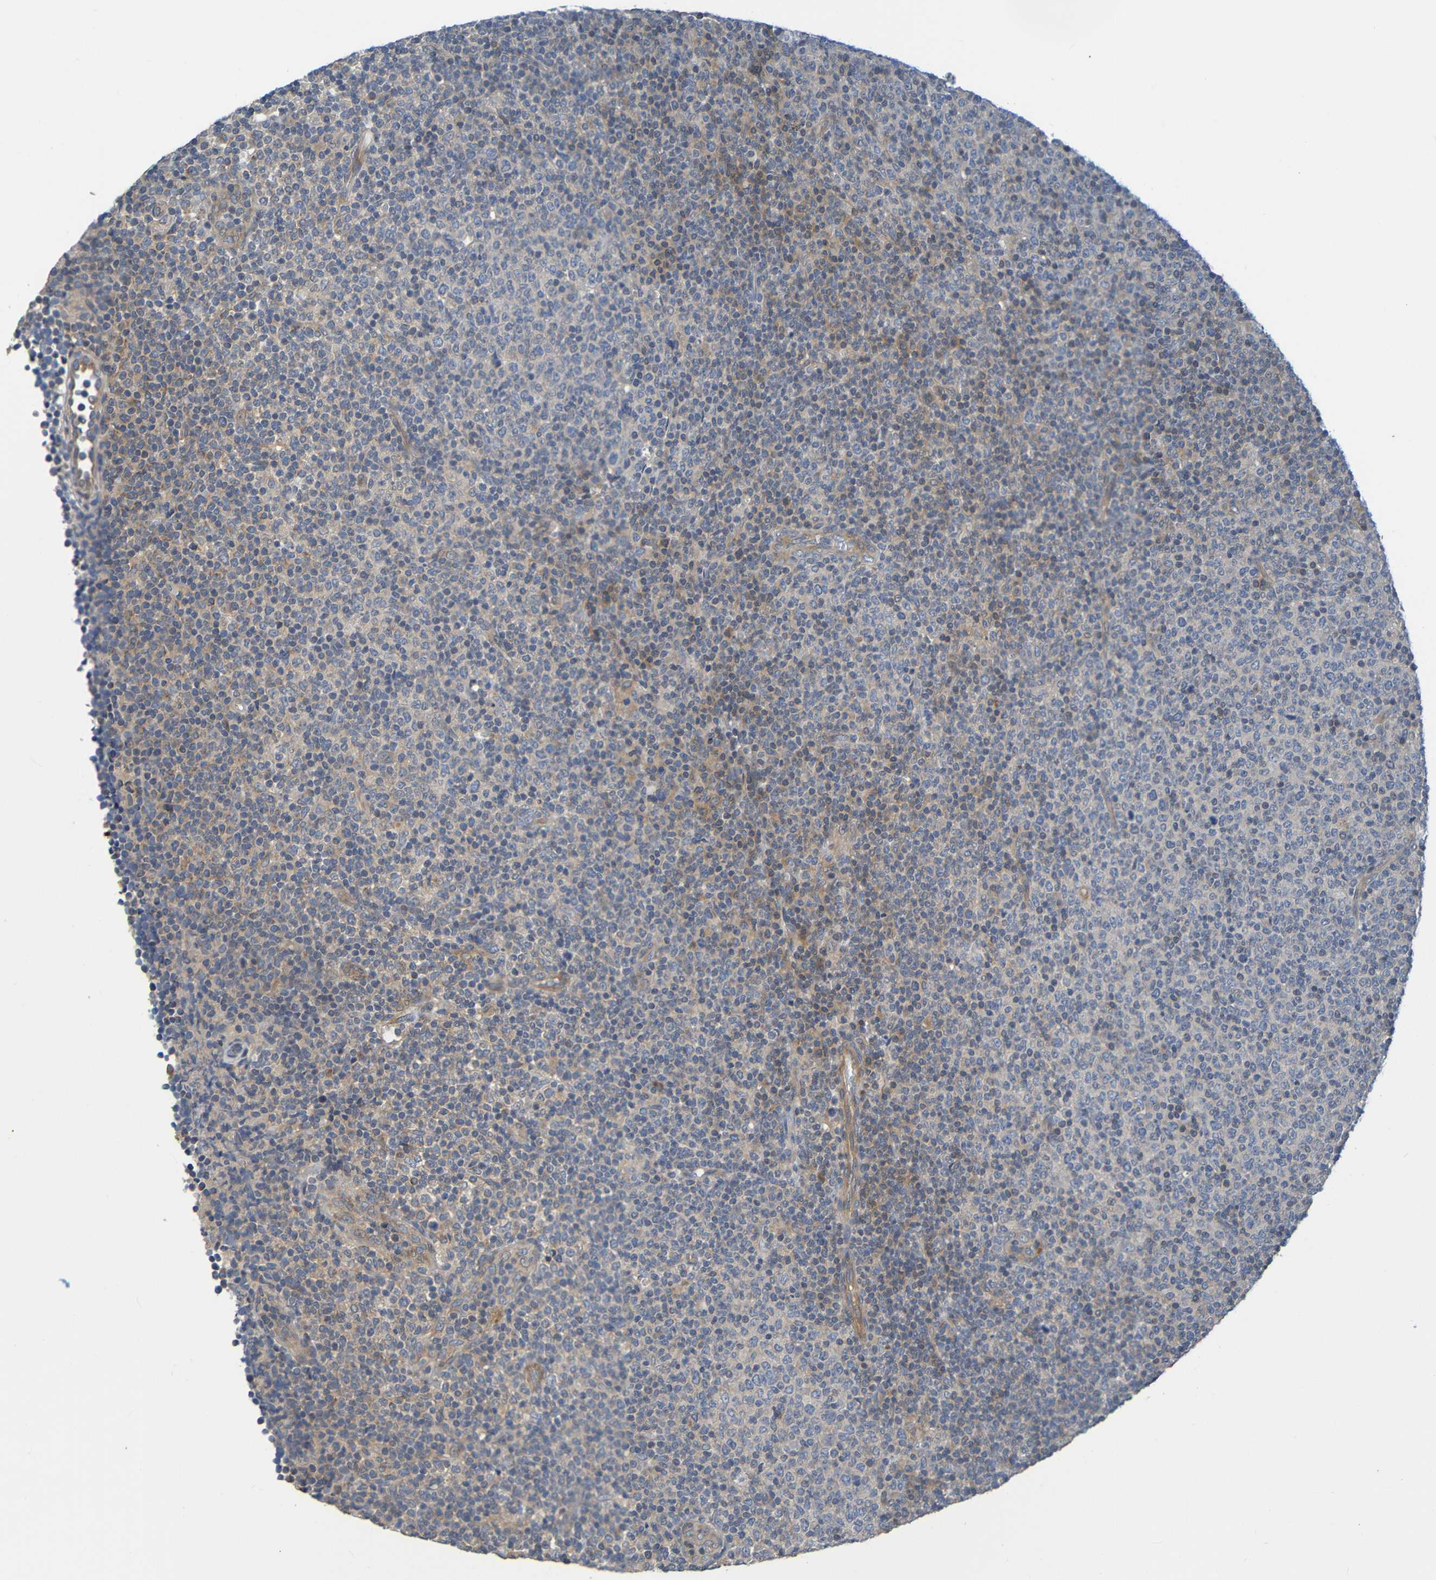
{"staining": {"intensity": "weak", "quantity": "25%-75%", "location": "cytoplasmic/membranous"}, "tissue": "lymphoma", "cell_type": "Tumor cells", "image_type": "cancer", "snomed": [{"axis": "morphology", "description": "Malignant lymphoma, non-Hodgkin's type, Low grade"}, {"axis": "topography", "description": "Lymph node"}], "caption": "An image of human low-grade malignant lymphoma, non-Hodgkin's type stained for a protein shows weak cytoplasmic/membranous brown staining in tumor cells.", "gene": "CYP4F2", "patient": {"sex": "male", "age": 70}}